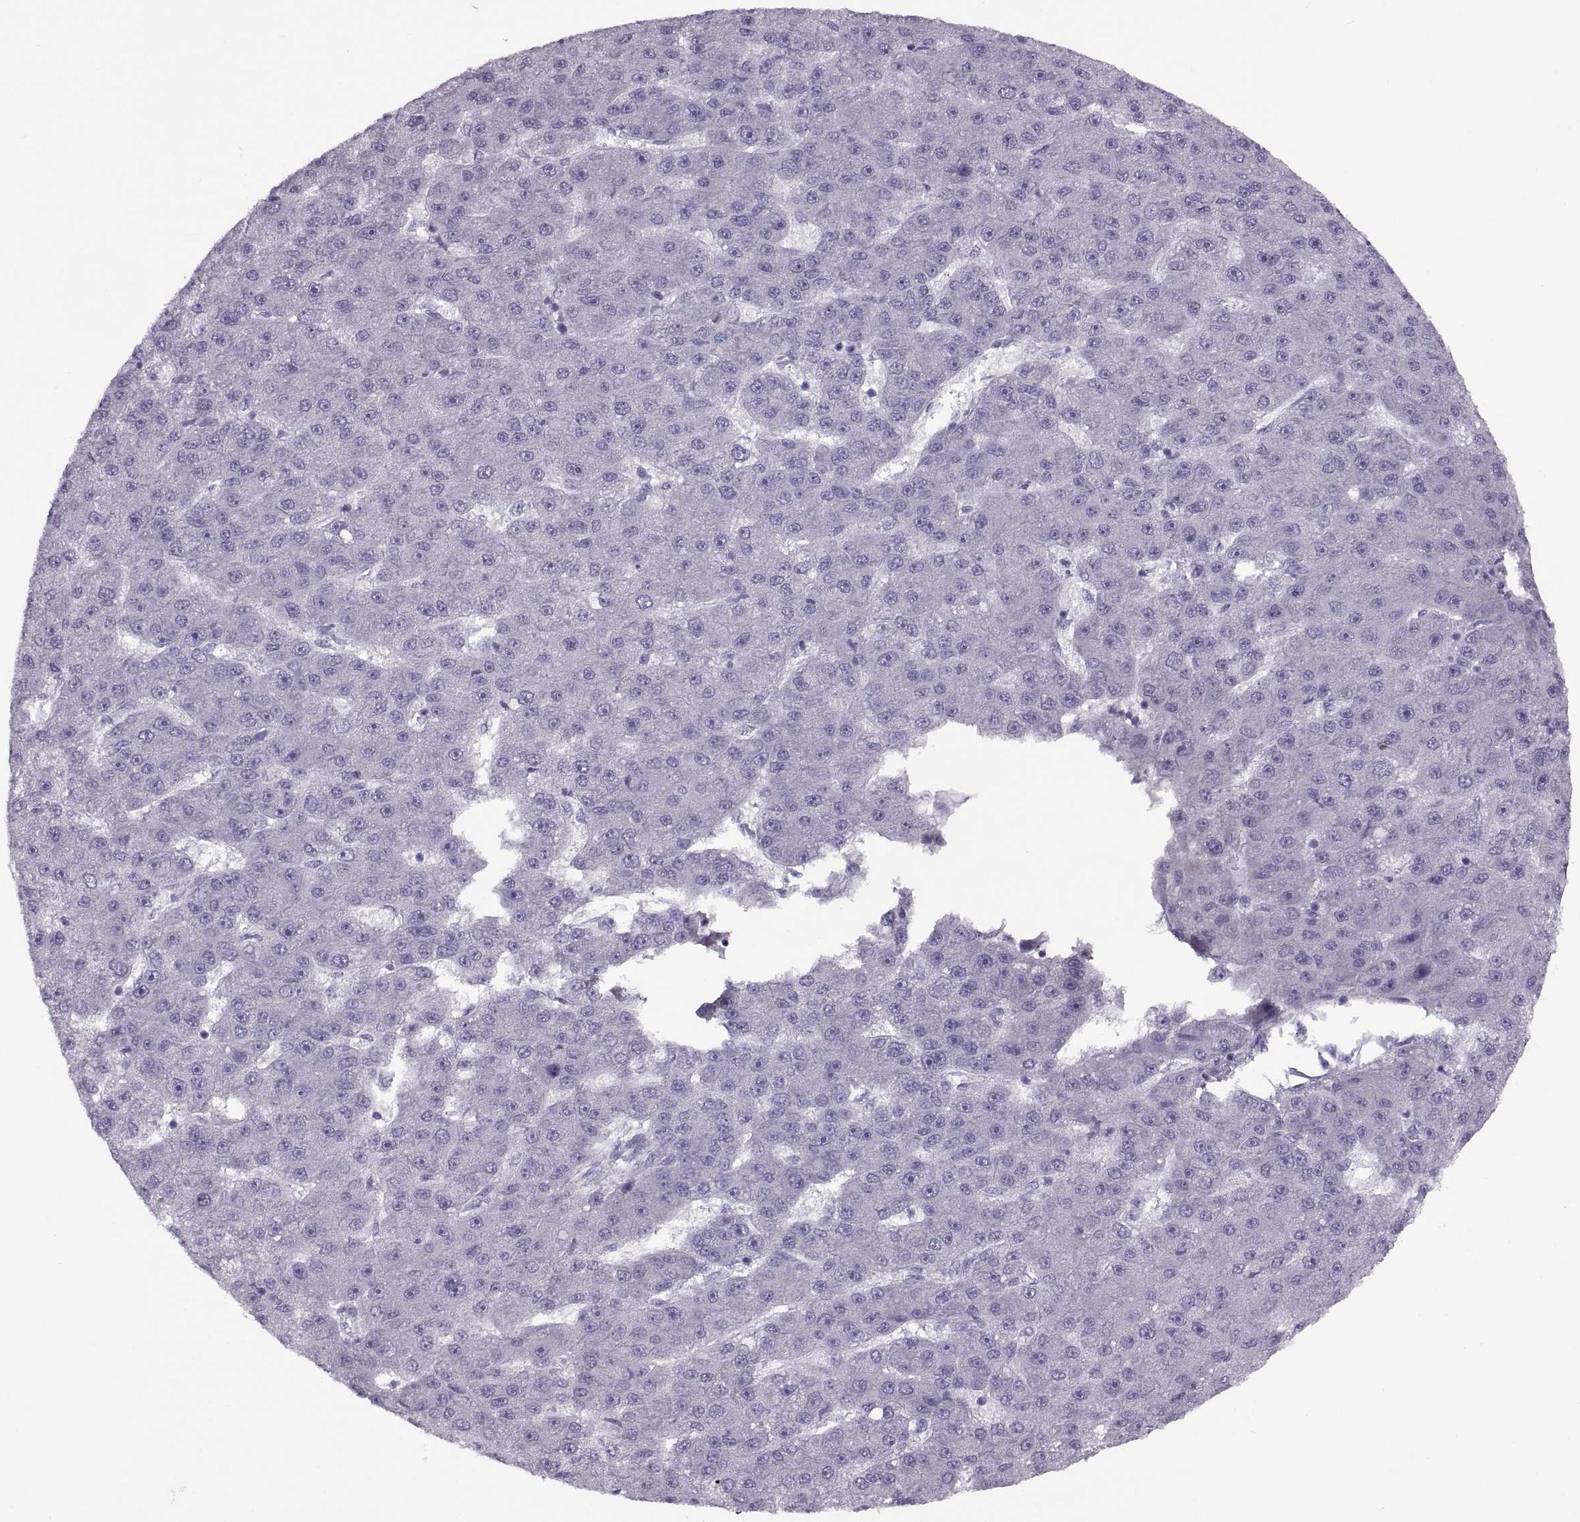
{"staining": {"intensity": "negative", "quantity": "none", "location": "none"}, "tissue": "liver cancer", "cell_type": "Tumor cells", "image_type": "cancer", "snomed": [{"axis": "morphology", "description": "Carcinoma, Hepatocellular, NOS"}, {"axis": "topography", "description": "Liver"}], "caption": "IHC of liver hepatocellular carcinoma shows no staining in tumor cells.", "gene": "RSPH6A", "patient": {"sex": "male", "age": 67}}